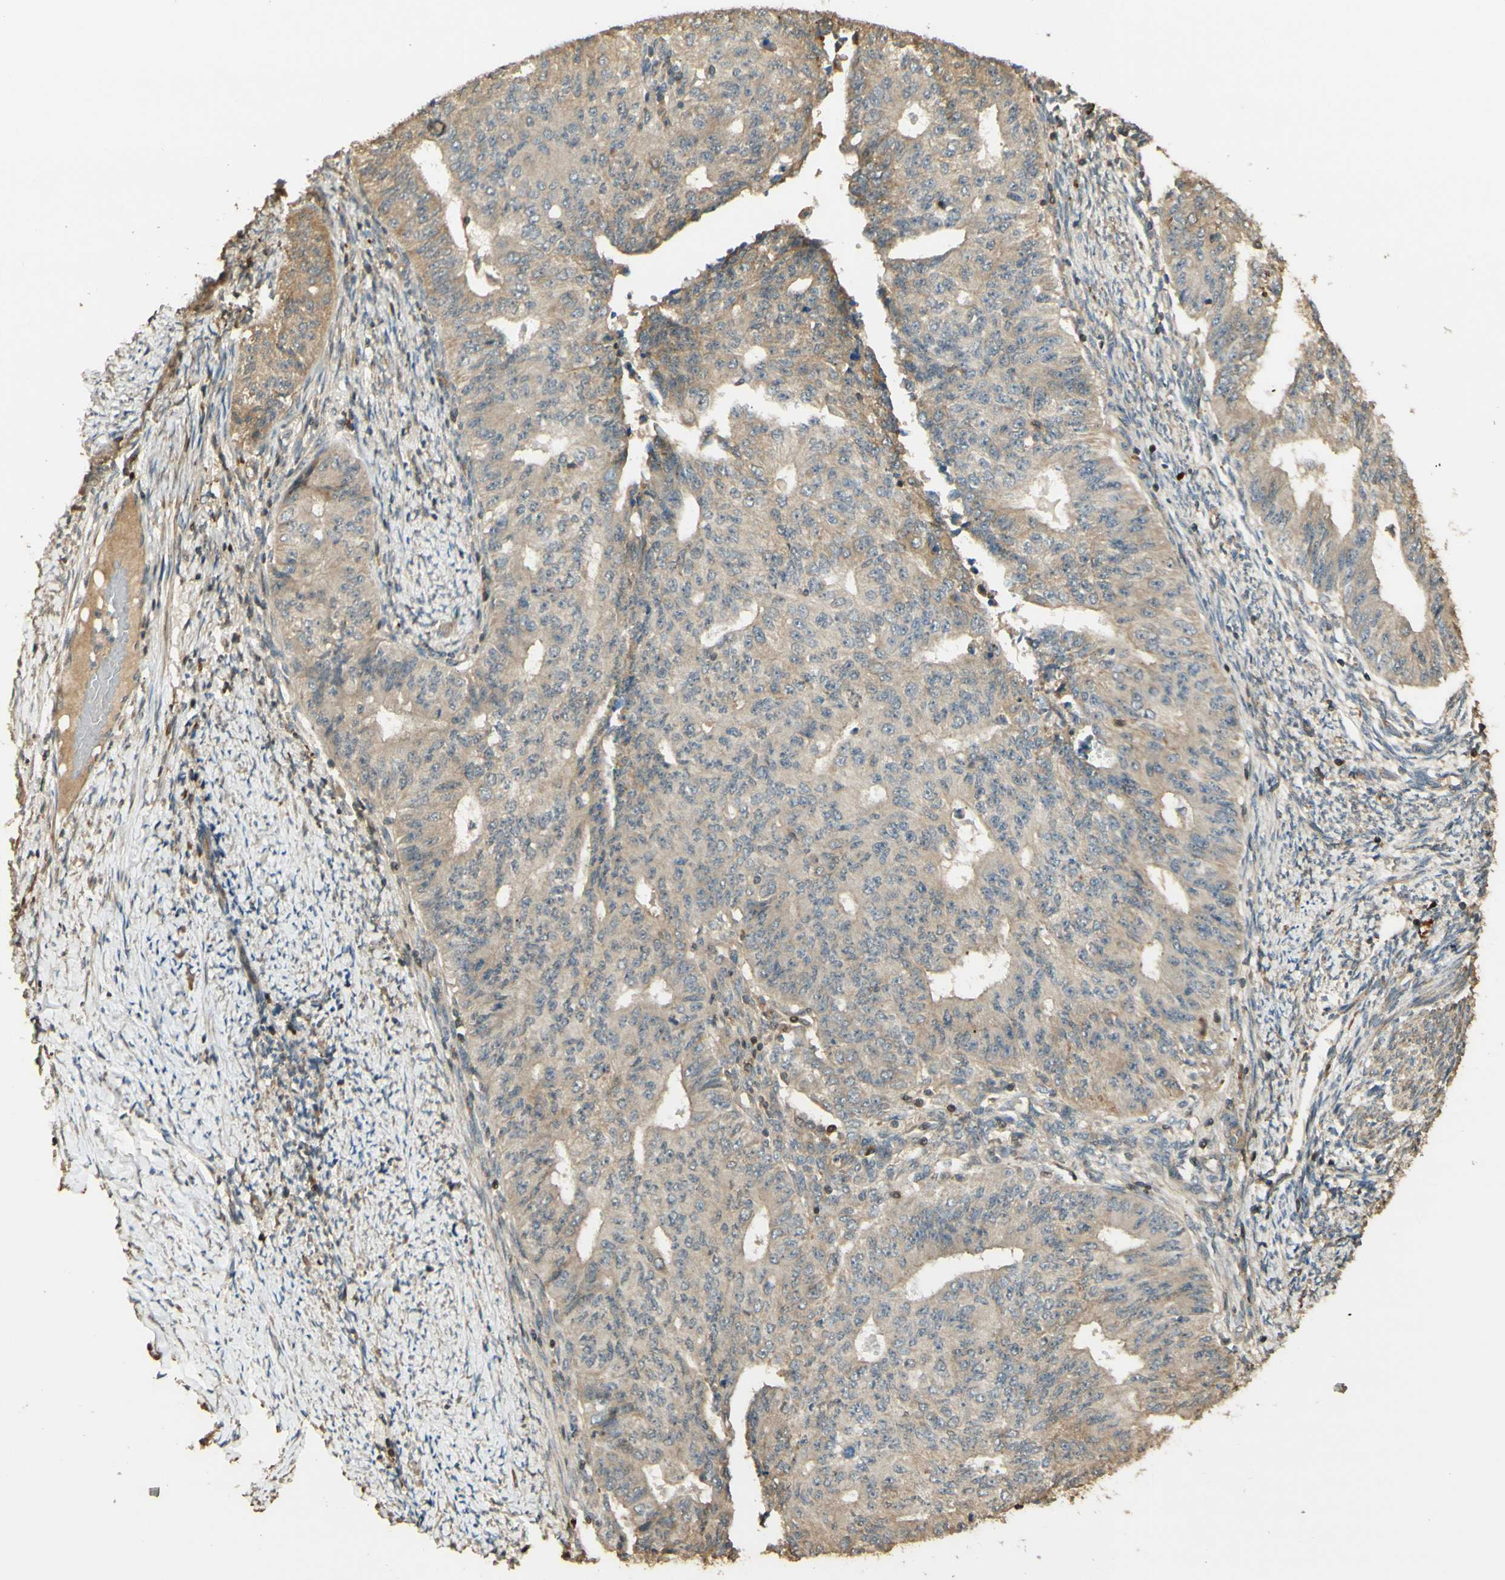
{"staining": {"intensity": "moderate", "quantity": "25%-75%", "location": "cytoplasmic/membranous"}, "tissue": "endometrial cancer", "cell_type": "Tumor cells", "image_type": "cancer", "snomed": [{"axis": "morphology", "description": "Adenocarcinoma, NOS"}, {"axis": "topography", "description": "Endometrium"}], "caption": "IHC image of endometrial cancer (adenocarcinoma) stained for a protein (brown), which displays medium levels of moderate cytoplasmic/membranous positivity in approximately 25%-75% of tumor cells.", "gene": "AGER", "patient": {"sex": "female", "age": 32}}